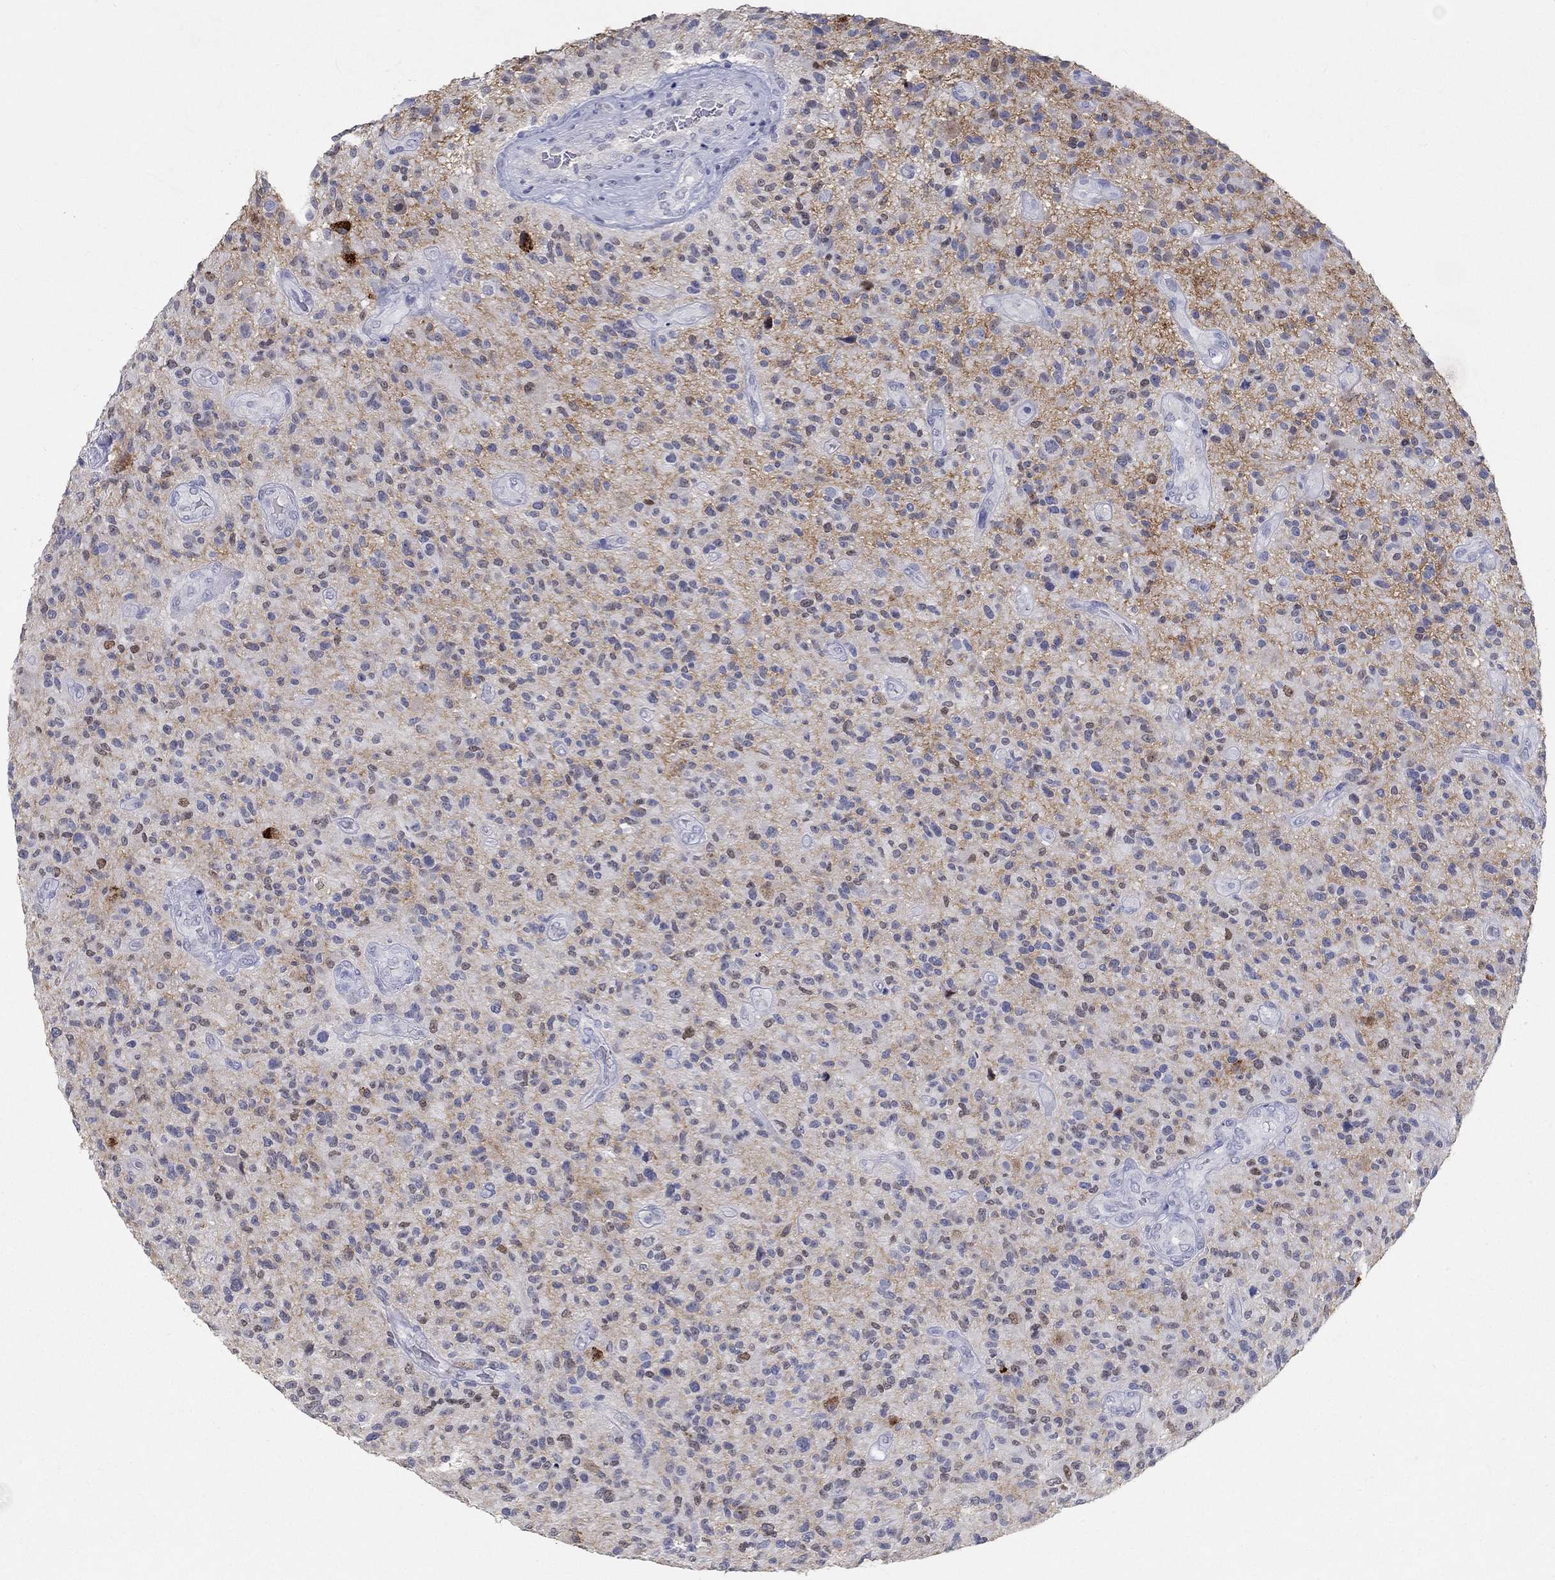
{"staining": {"intensity": "negative", "quantity": "none", "location": "none"}, "tissue": "glioma", "cell_type": "Tumor cells", "image_type": "cancer", "snomed": [{"axis": "morphology", "description": "Glioma, malignant, High grade"}, {"axis": "topography", "description": "Brain"}], "caption": "This is an IHC micrograph of malignant glioma (high-grade). There is no positivity in tumor cells.", "gene": "FGF2", "patient": {"sex": "male", "age": 47}}